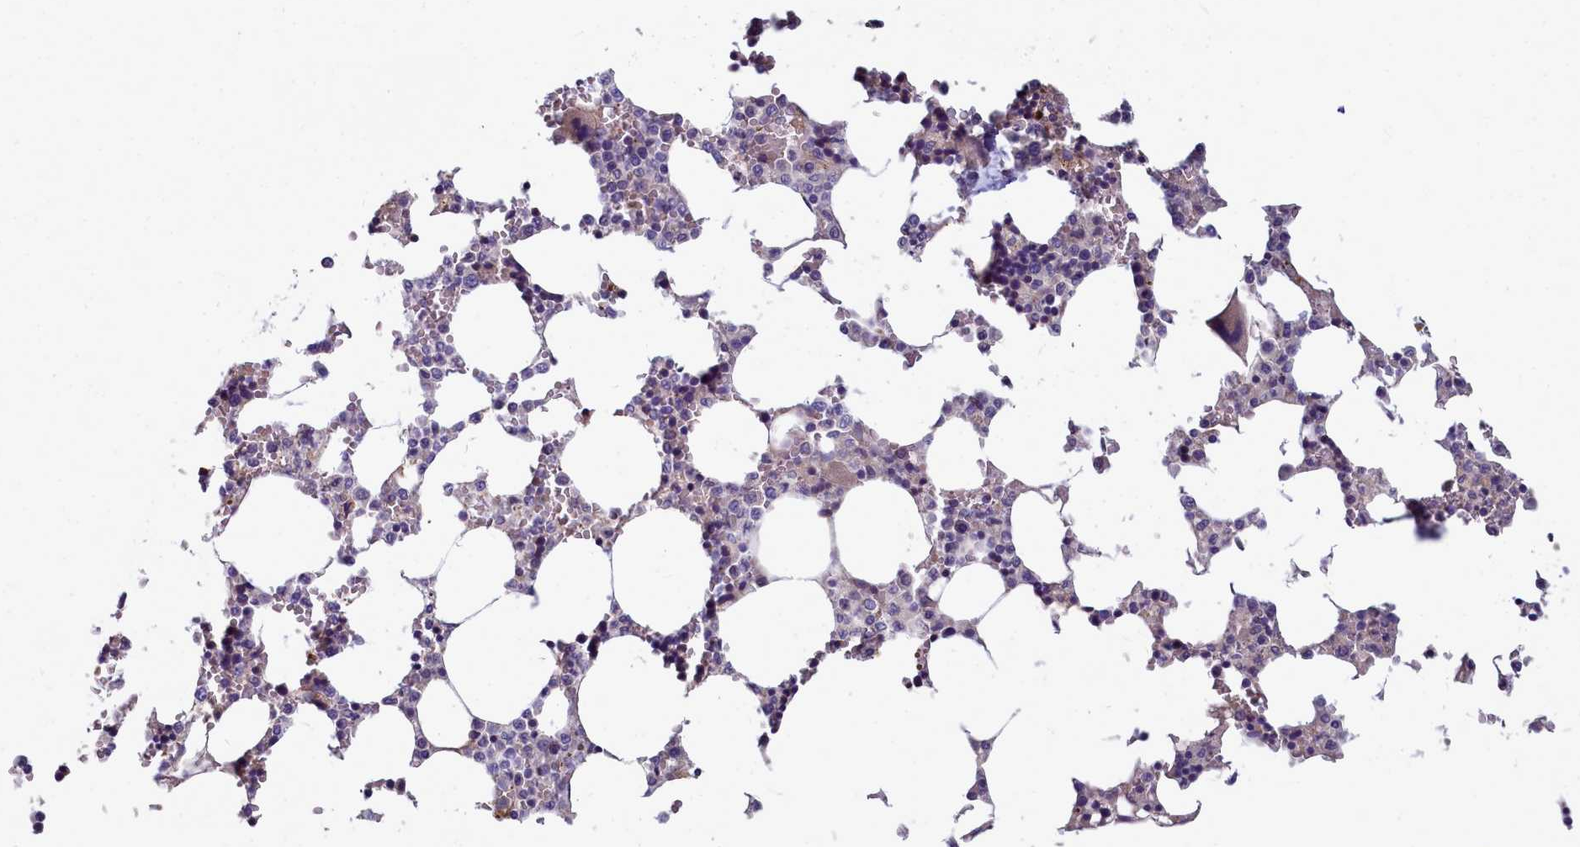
{"staining": {"intensity": "weak", "quantity": "<25%", "location": "cytoplasmic/membranous"}, "tissue": "bone marrow", "cell_type": "Hematopoietic cells", "image_type": "normal", "snomed": [{"axis": "morphology", "description": "Normal tissue, NOS"}, {"axis": "topography", "description": "Bone marrow"}], "caption": "Immunohistochemical staining of unremarkable bone marrow shows no significant expression in hematopoietic cells.", "gene": "SMPD4", "patient": {"sex": "male", "age": 64}}